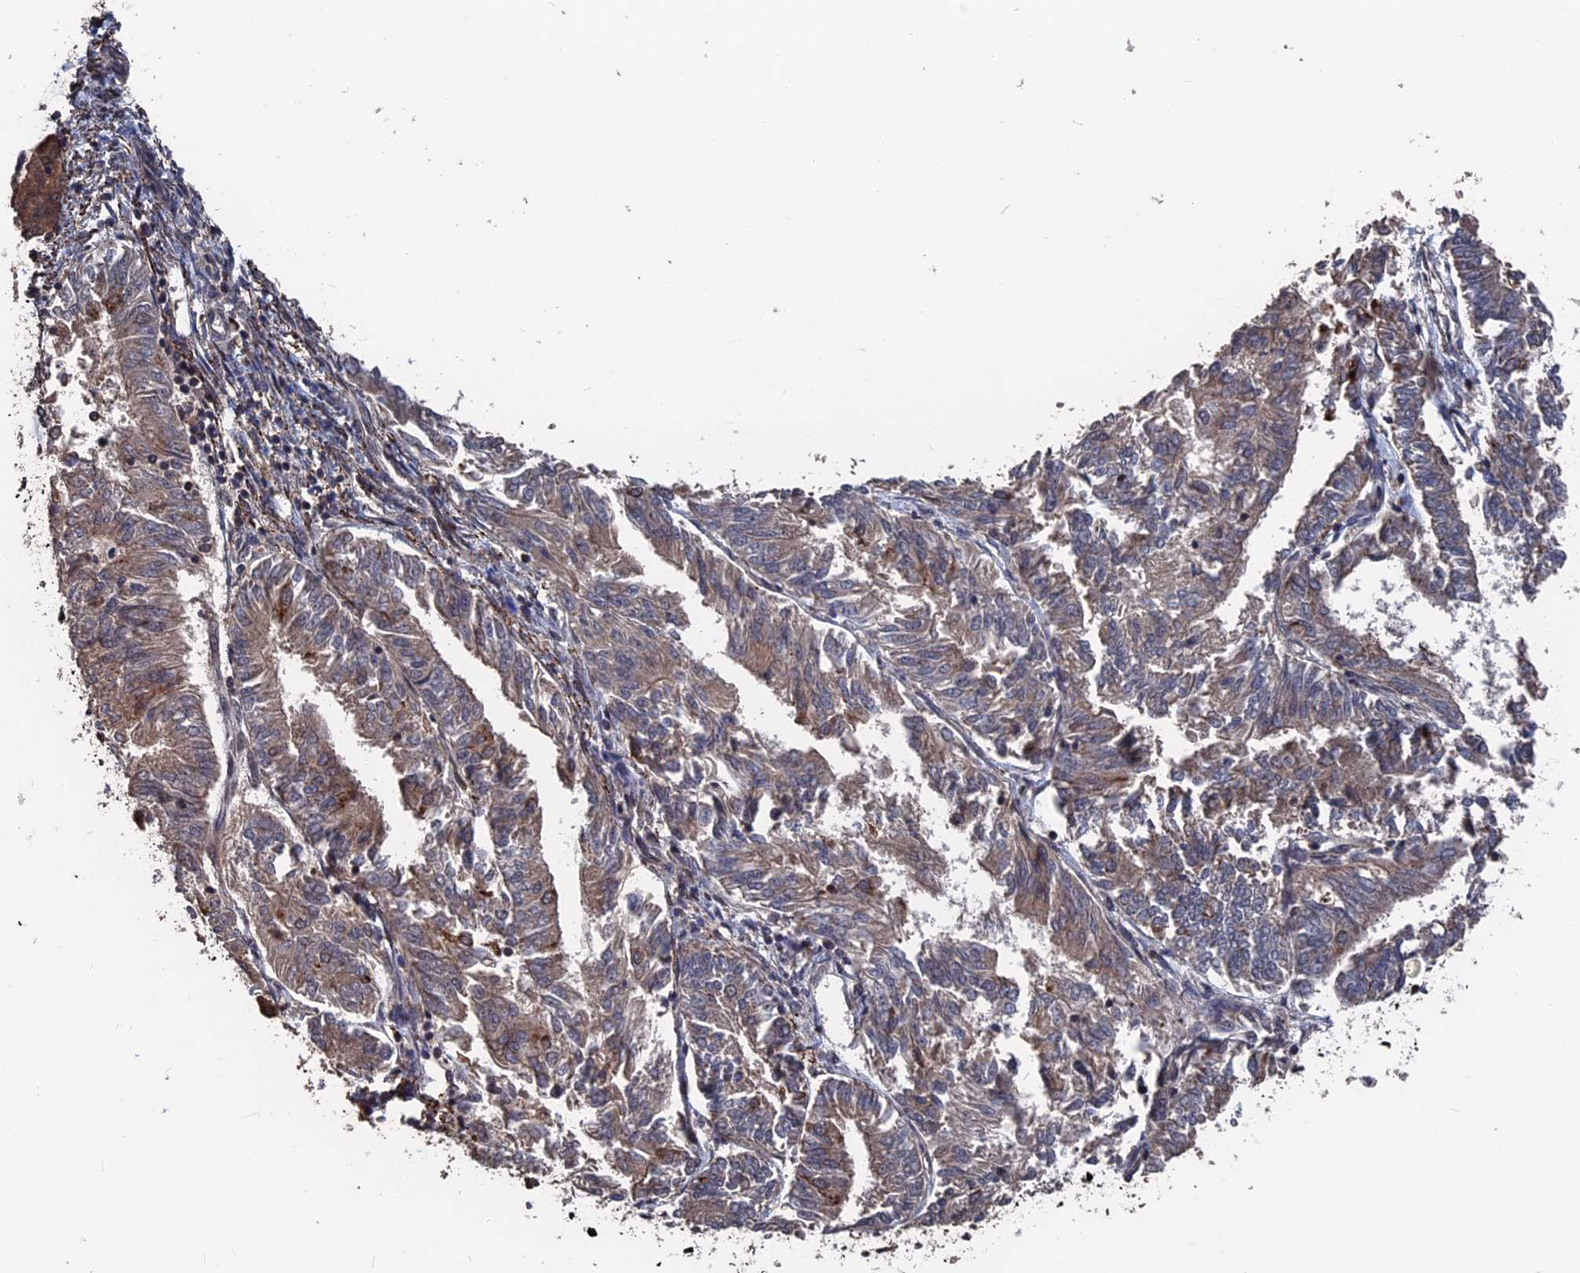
{"staining": {"intensity": "weak", "quantity": "25%-75%", "location": "cytoplasmic/membranous"}, "tissue": "endometrial cancer", "cell_type": "Tumor cells", "image_type": "cancer", "snomed": [{"axis": "morphology", "description": "Adenocarcinoma, NOS"}, {"axis": "topography", "description": "Endometrium"}], "caption": "Immunohistochemical staining of endometrial adenocarcinoma demonstrates low levels of weak cytoplasmic/membranous positivity in approximately 25%-75% of tumor cells.", "gene": "PDE12", "patient": {"sex": "female", "age": 58}}